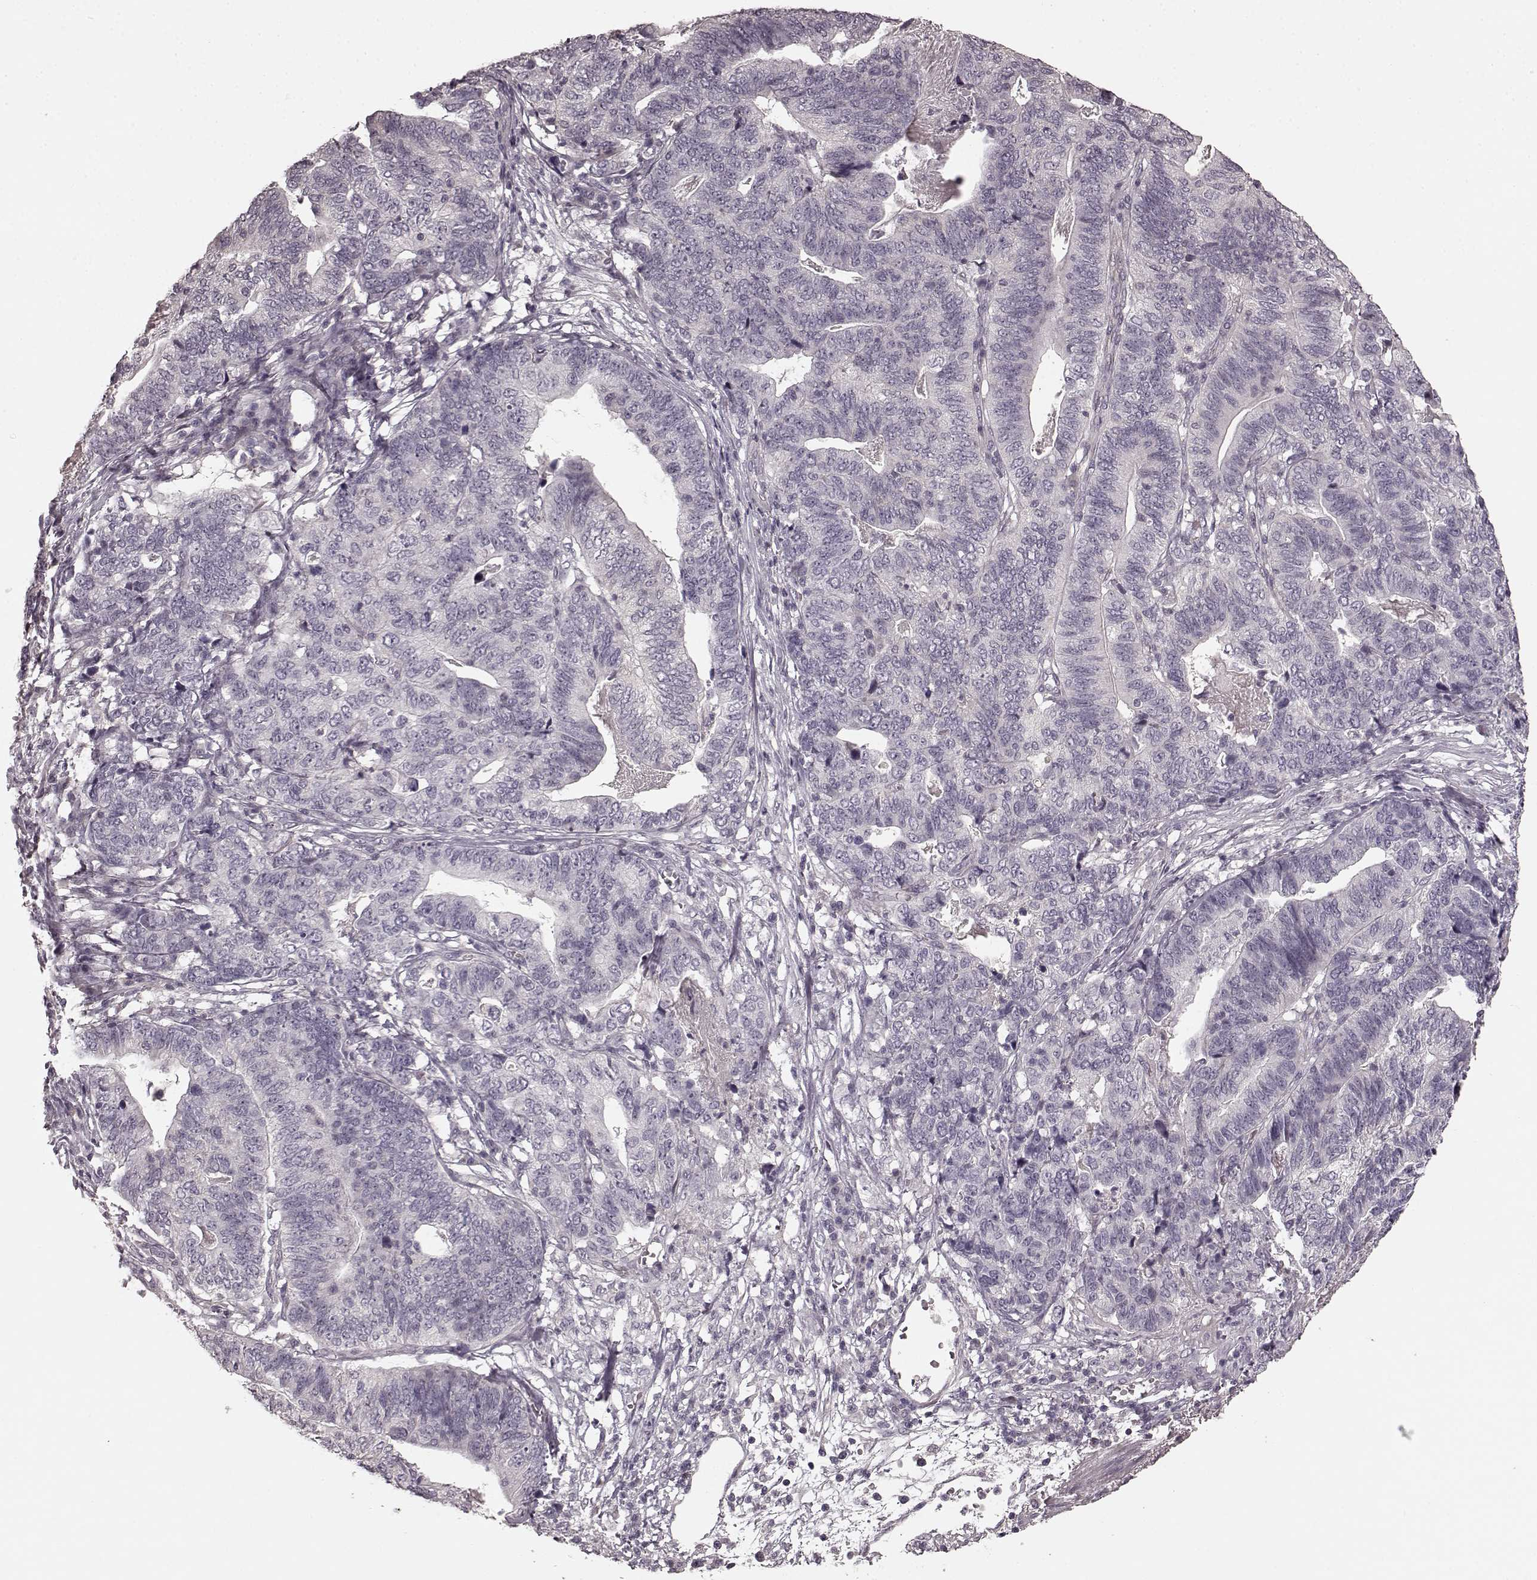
{"staining": {"intensity": "negative", "quantity": "none", "location": "none"}, "tissue": "stomach cancer", "cell_type": "Tumor cells", "image_type": "cancer", "snomed": [{"axis": "morphology", "description": "Adenocarcinoma, NOS"}, {"axis": "topography", "description": "Stomach, upper"}], "caption": "Protein analysis of stomach cancer reveals no significant positivity in tumor cells.", "gene": "PRKCE", "patient": {"sex": "female", "age": 67}}